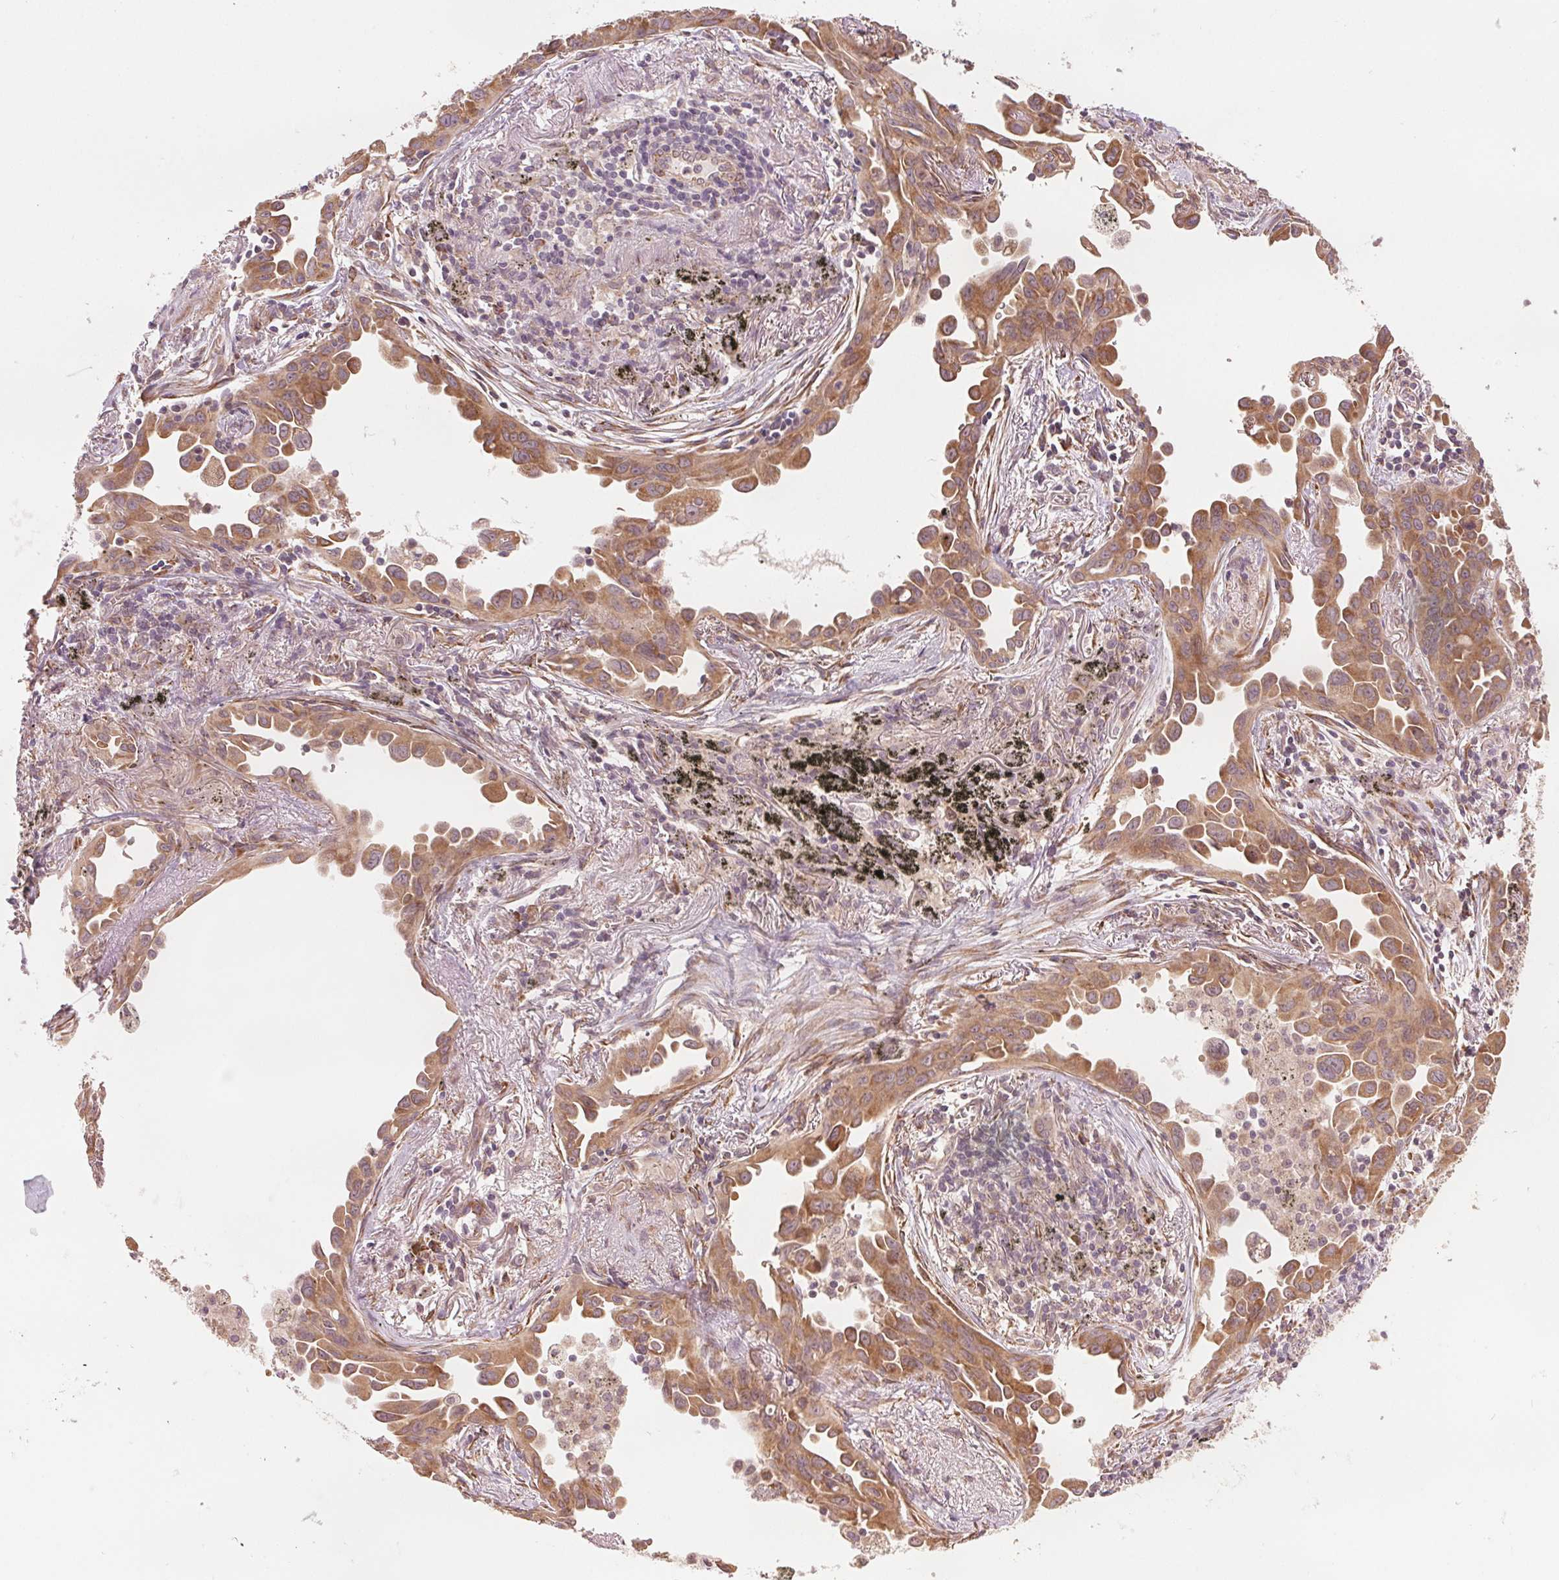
{"staining": {"intensity": "moderate", "quantity": ">75%", "location": "cytoplasmic/membranous"}, "tissue": "lung cancer", "cell_type": "Tumor cells", "image_type": "cancer", "snomed": [{"axis": "morphology", "description": "Adenocarcinoma, NOS"}, {"axis": "topography", "description": "Lung"}], "caption": "IHC (DAB) staining of adenocarcinoma (lung) exhibits moderate cytoplasmic/membranous protein positivity in about >75% of tumor cells.", "gene": "SLC20A1", "patient": {"sex": "male", "age": 68}}